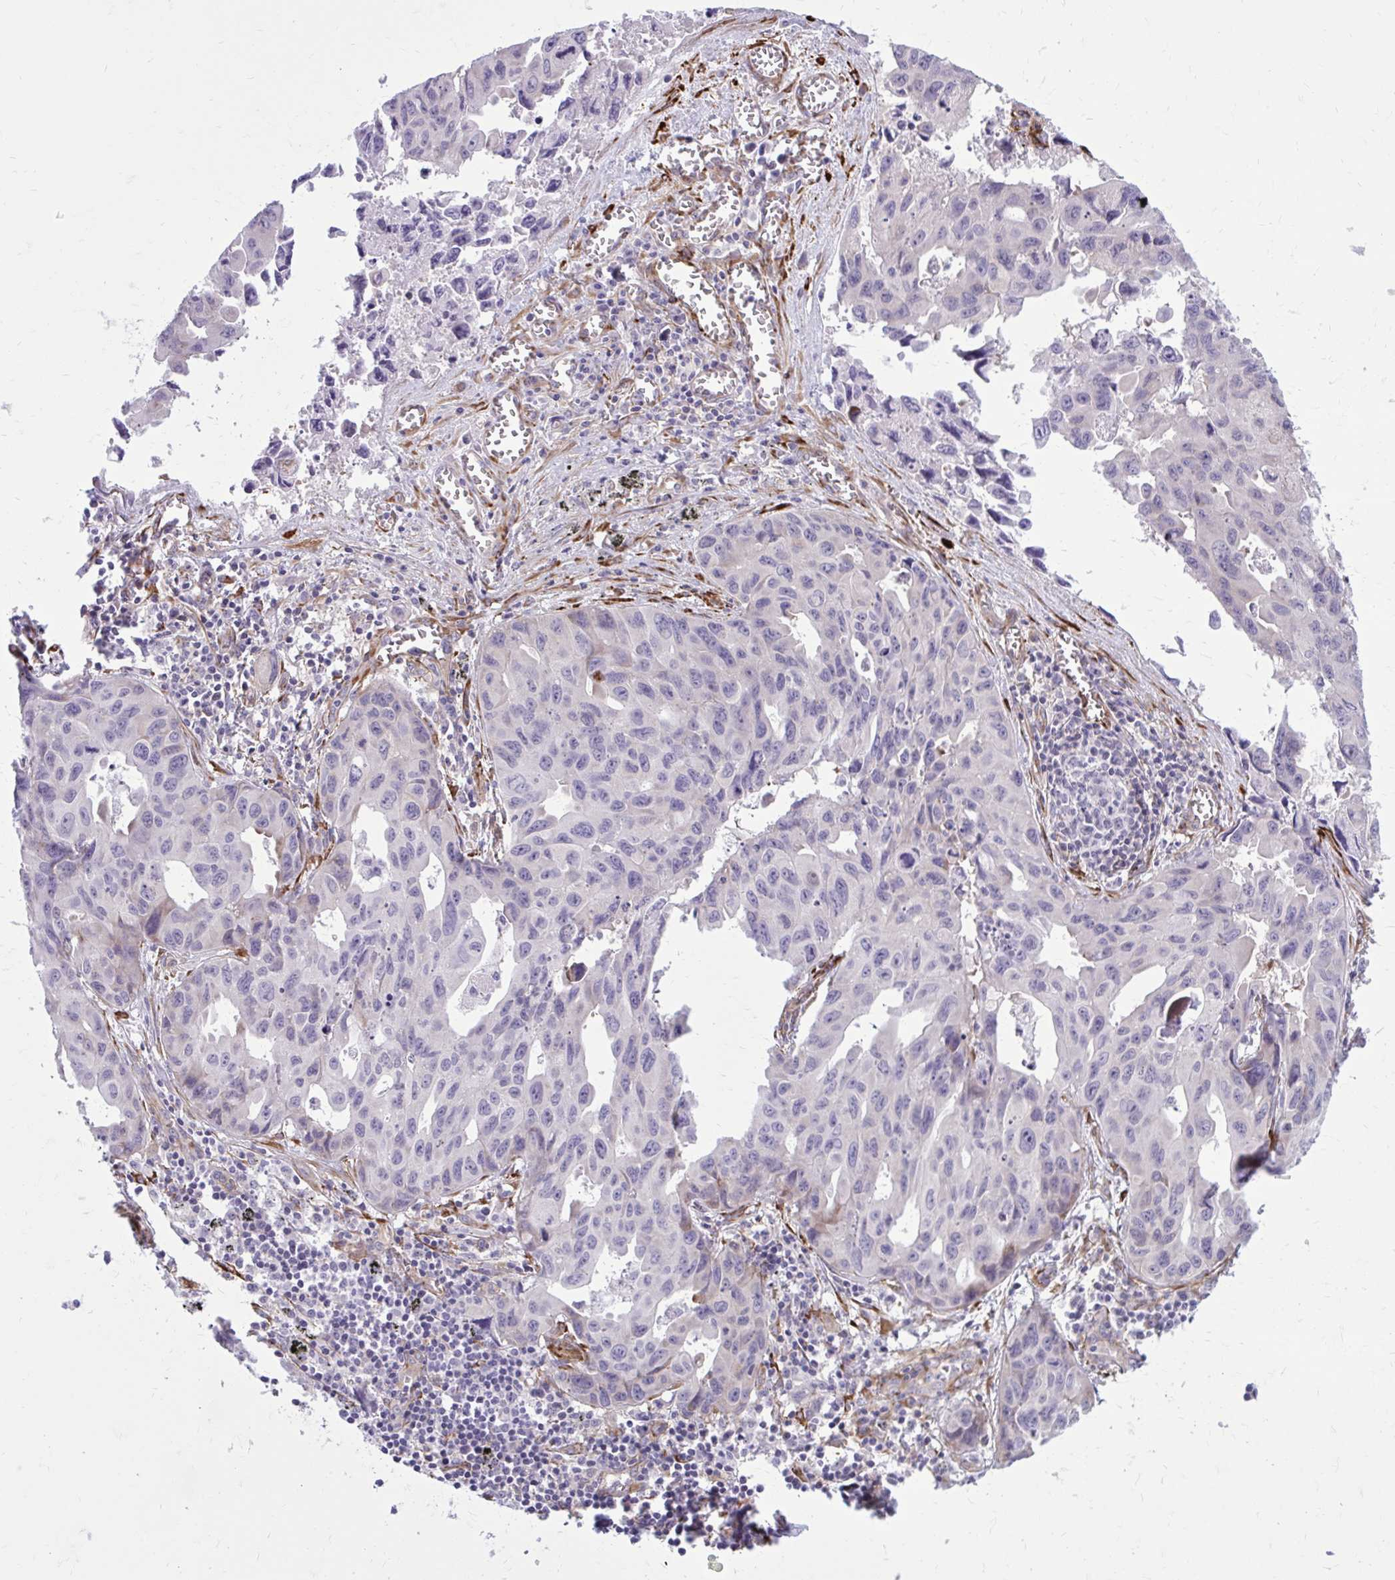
{"staining": {"intensity": "weak", "quantity": "<25%", "location": "cytoplasmic/membranous"}, "tissue": "lung cancer", "cell_type": "Tumor cells", "image_type": "cancer", "snomed": [{"axis": "morphology", "description": "Adenocarcinoma, NOS"}, {"axis": "topography", "description": "Lymph node"}, {"axis": "topography", "description": "Lung"}], "caption": "Lung cancer (adenocarcinoma) was stained to show a protein in brown. There is no significant expression in tumor cells.", "gene": "BEND5", "patient": {"sex": "male", "age": 64}}